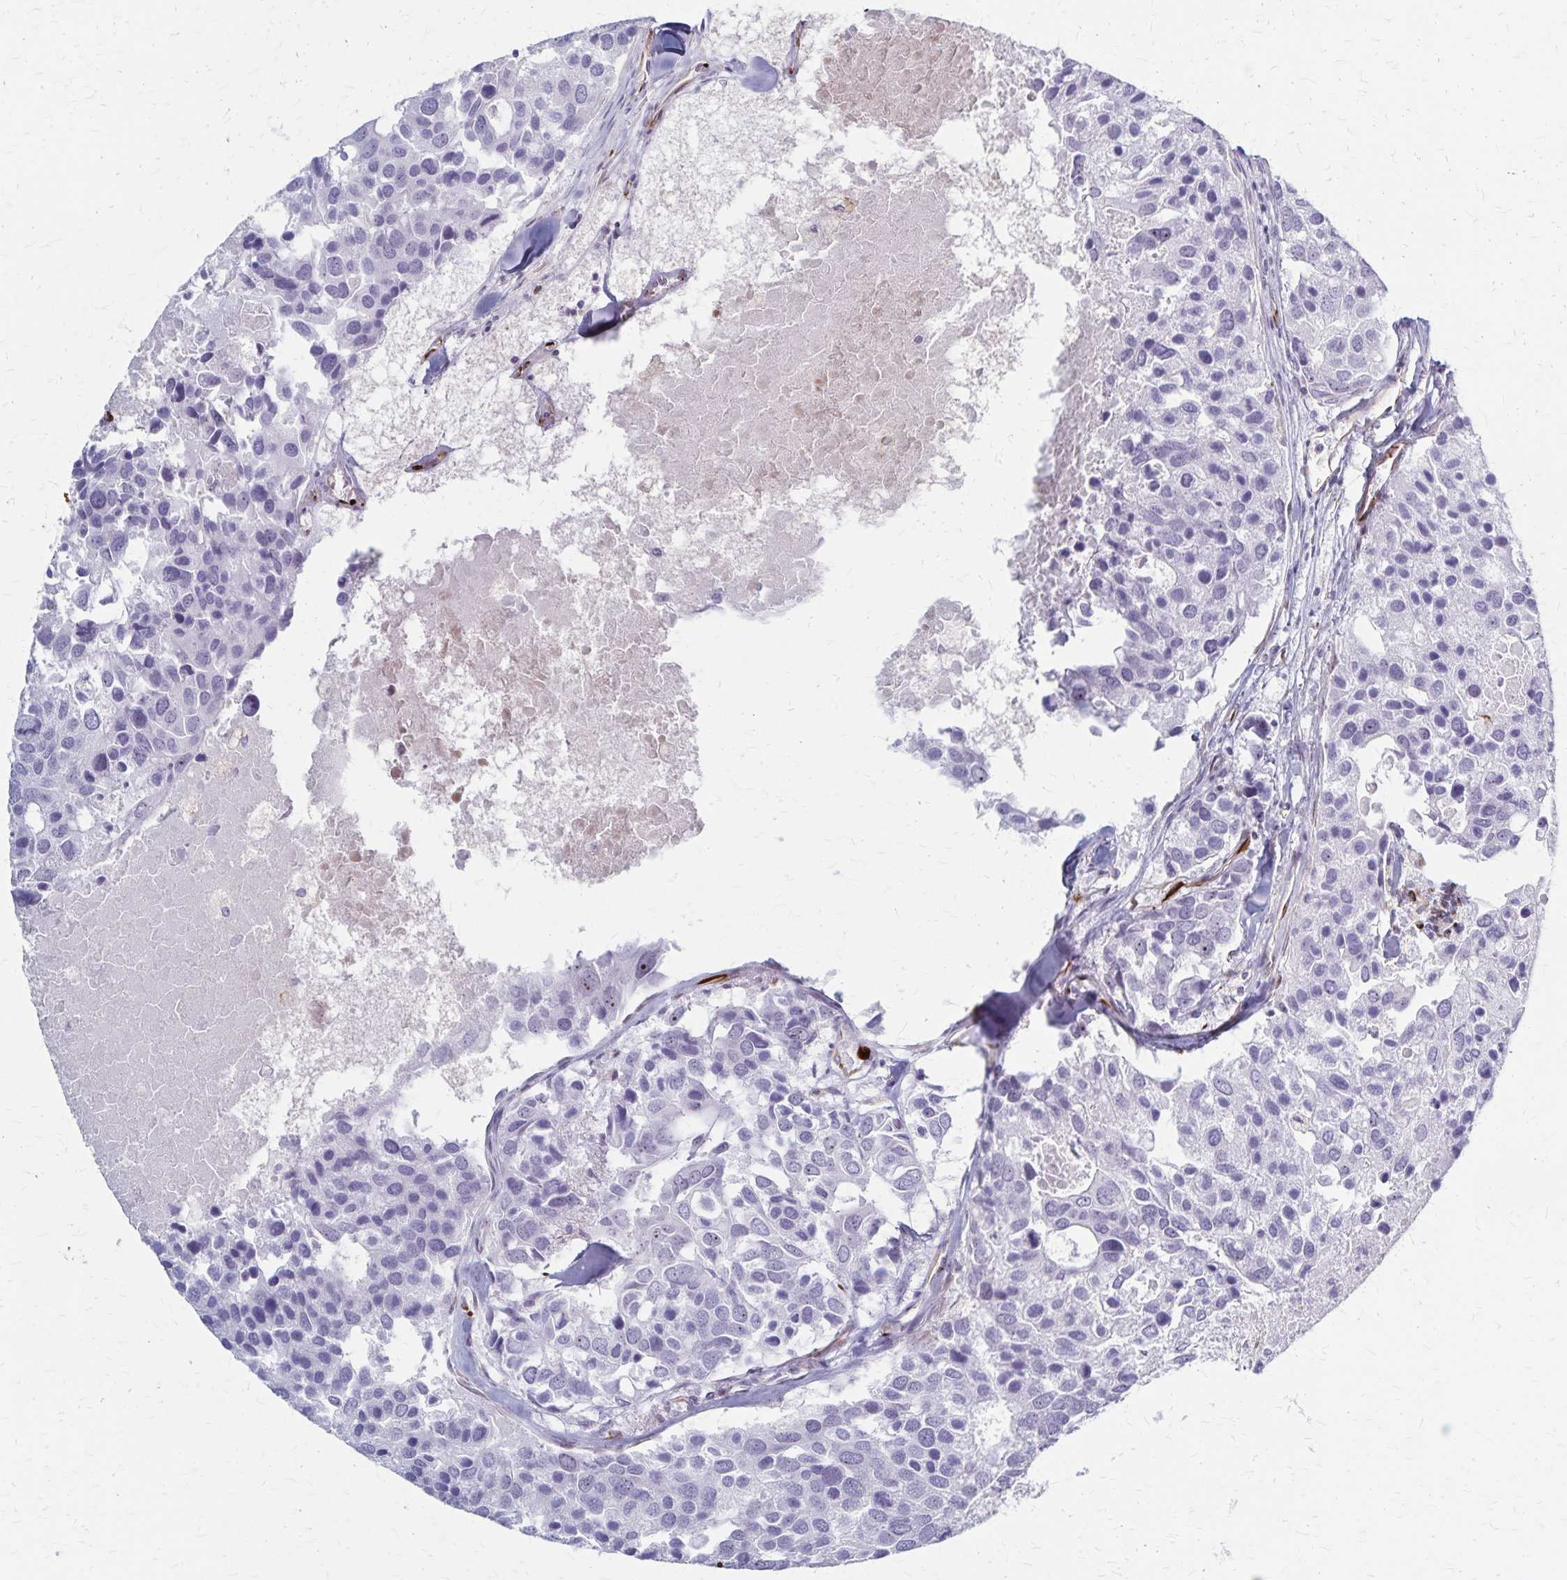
{"staining": {"intensity": "negative", "quantity": "none", "location": "none"}, "tissue": "breast cancer", "cell_type": "Tumor cells", "image_type": "cancer", "snomed": [{"axis": "morphology", "description": "Duct carcinoma"}, {"axis": "topography", "description": "Breast"}], "caption": "Breast cancer was stained to show a protein in brown. There is no significant expression in tumor cells.", "gene": "DLK2", "patient": {"sex": "female", "age": 83}}